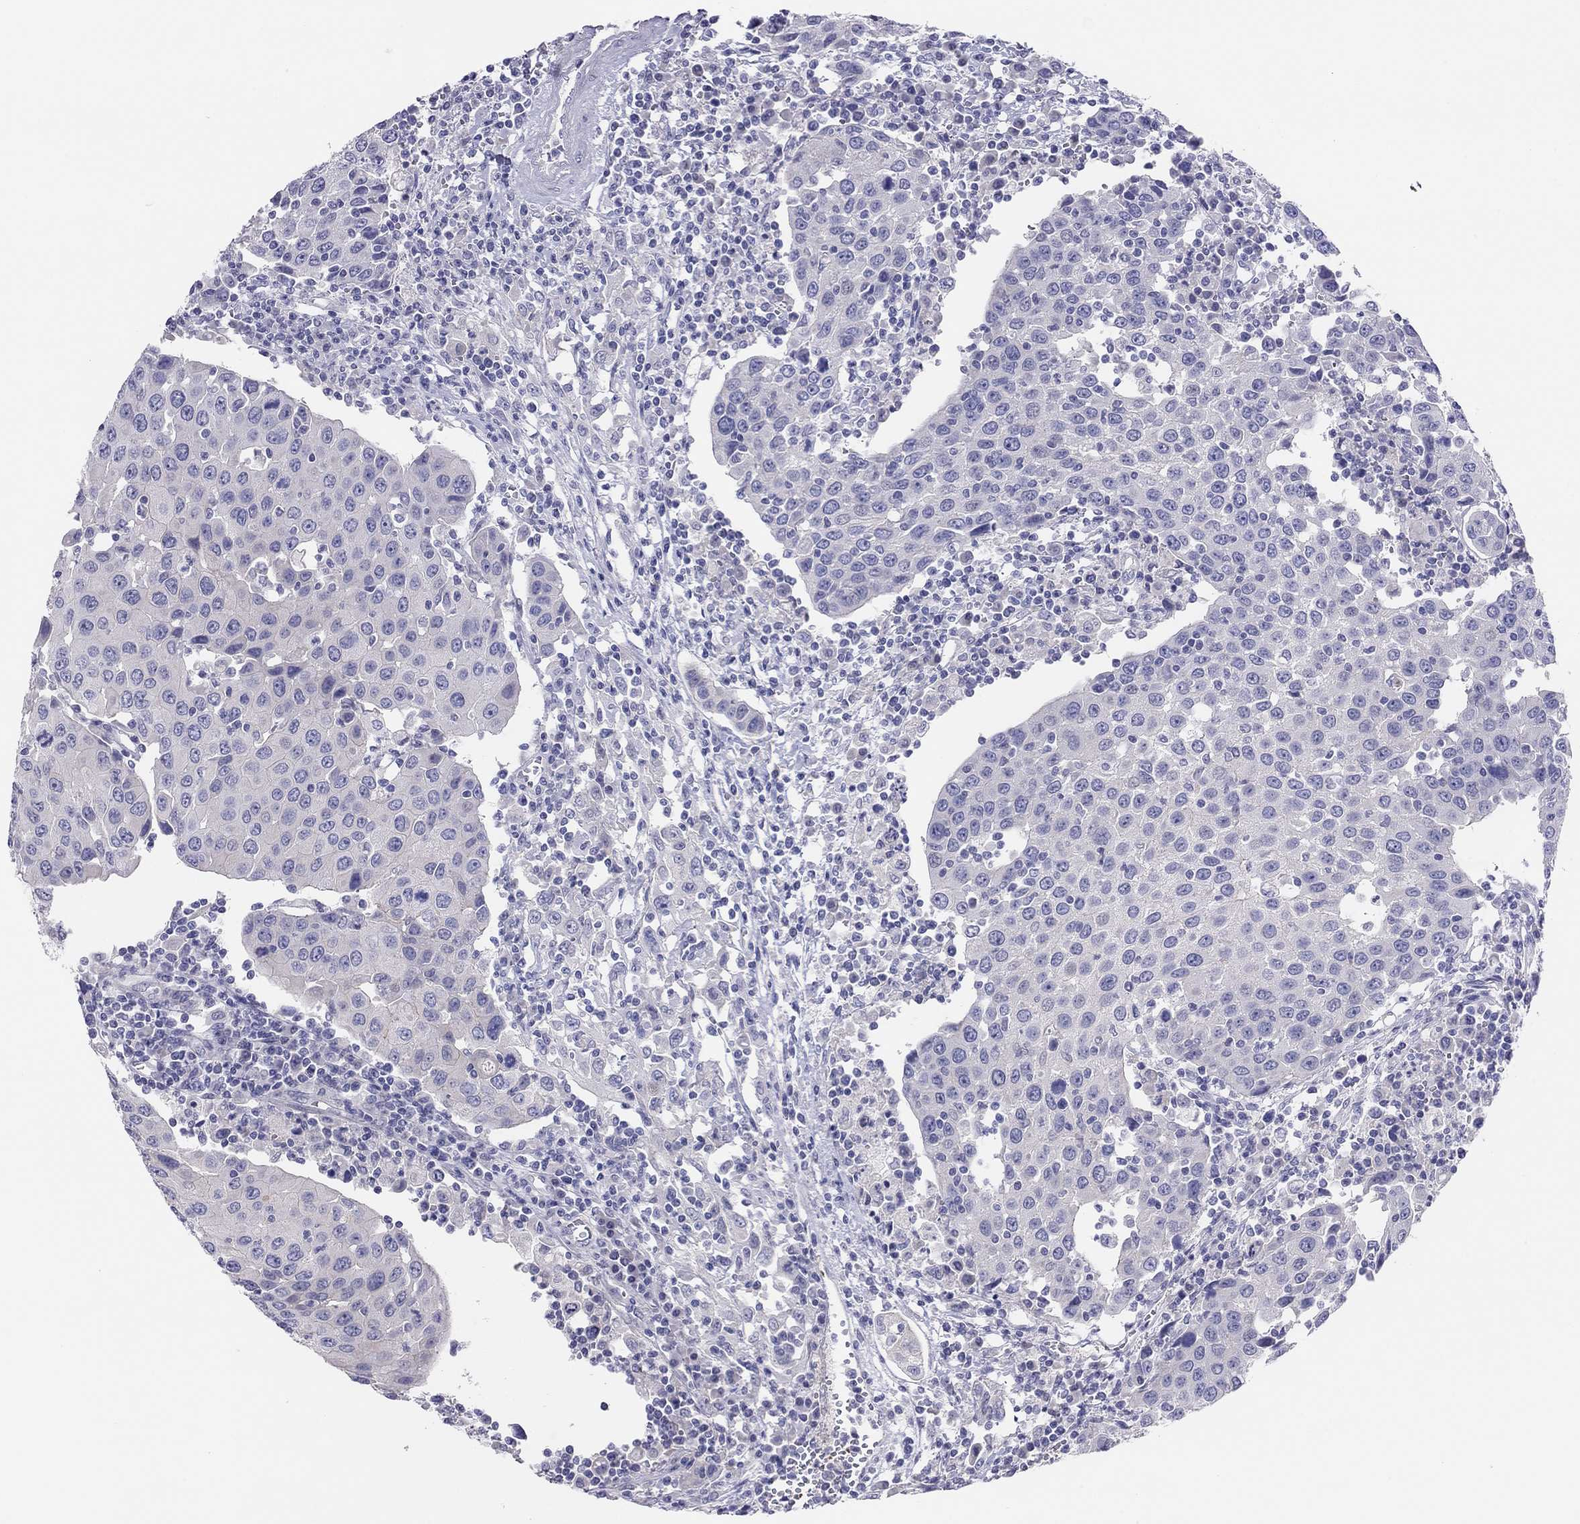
{"staining": {"intensity": "negative", "quantity": "none", "location": "none"}, "tissue": "urothelial cancer", "cell_type": "Tumor cells", "image_type": "cancer", "snomed": [{"axis": "morphology", "description": "Urothelial carcinoma, High grade"}, {"axis": "topography", "description": "Urinary bladder"}], "caption": "Micrograph shows no protein positivity in tumor cells of urothelial cancer tissue.", "gene": "MGAT4C", "patient": {"sex": "female", "age": 85}}